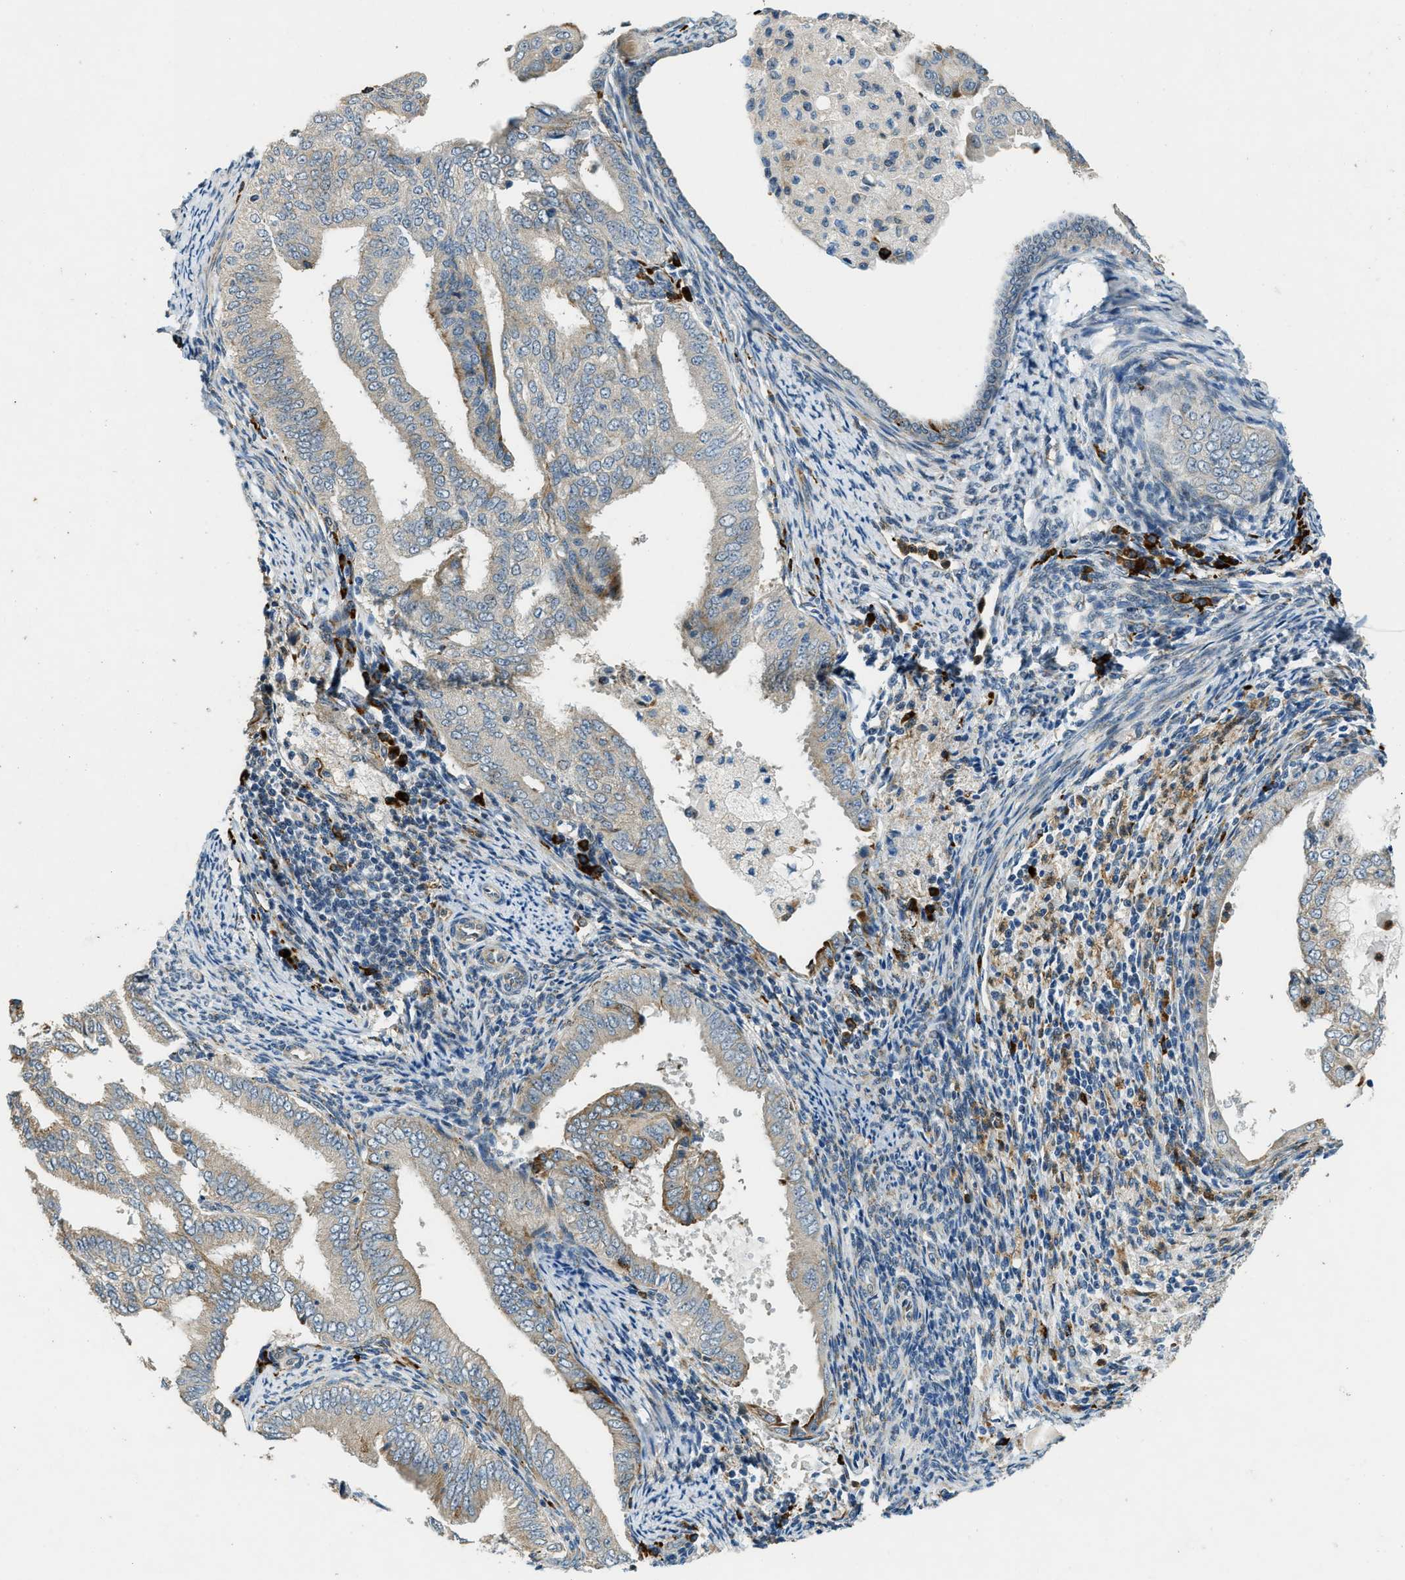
{"staining": {"intensity": "moderate", "quantity": "<25%", "location": "cytoplasmic/membranous"}, "tissue": "endometrial cancer", "cell_type": "Tumor cells", "image_type": "cancer", "snomed": [{"axis": "morphology", "description": "Adenocarcinoma, NOS"}, {"axis": "topography", "description": "Endometrium"}], "caption": "Human endometrial adenocarcinoma stained with a brown dye reveals moderate cytoplasmic/membranous positive expression in approximately <25% of tumor cells.", "gene": "HERC2", "patient": {"sex": "female", "age": 58}}